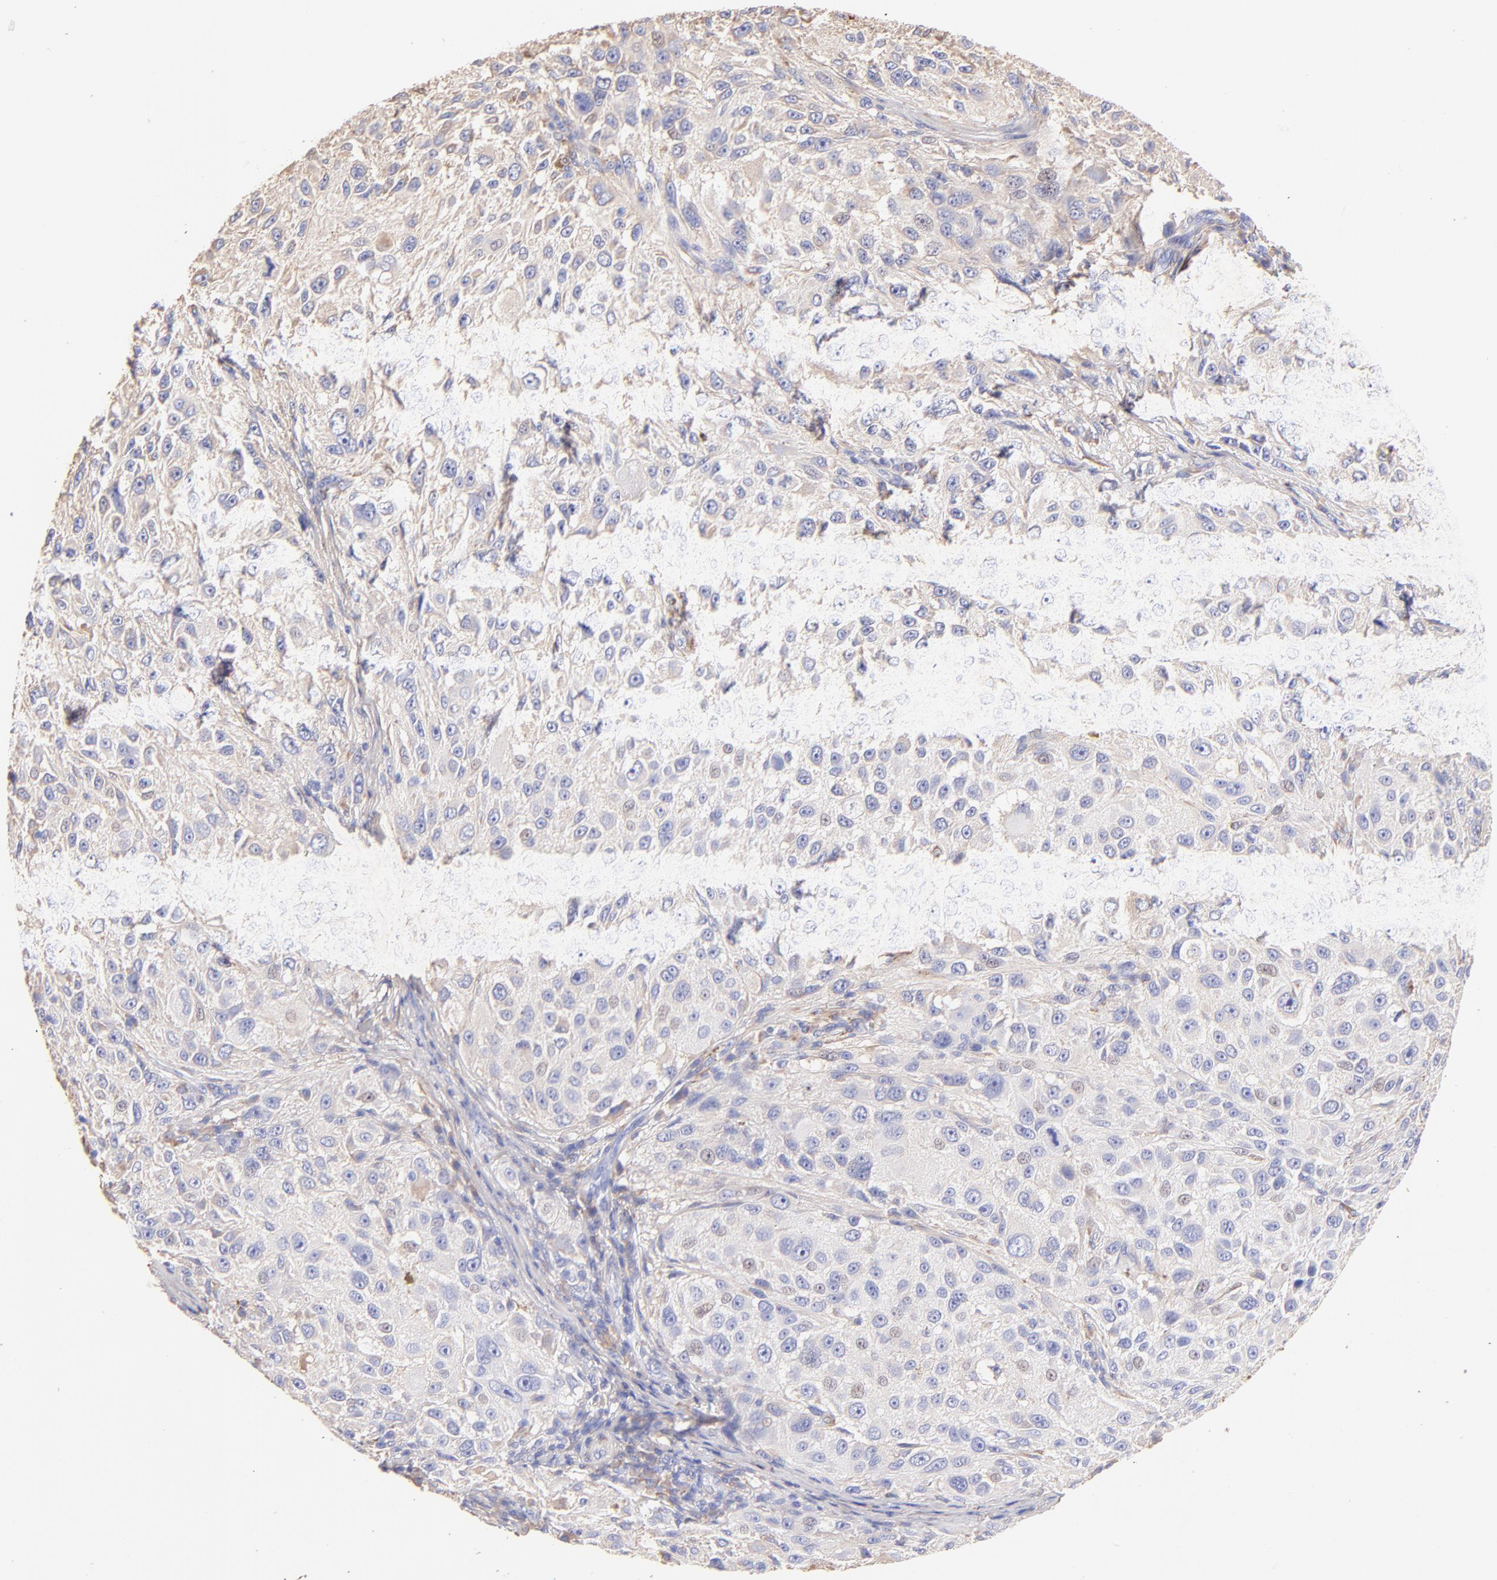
{"staining": {"intensity": "weak", "quantity": "<25%", "location": "cytoplasmic/membranous"}, "tissue": "melanoma", "cell_type": "Tumor cells", "image_type": "cancer", "snomed": [{"axis": "morphology", "description": "Necrosis, NOS"}, {"axis": "morphology", "description": "Malignant melanoma, NOS"}, {"axis": "topography", "description": "Skin"}], "caption": "Melanoma was stained to show a protein in brown. There is no significant staining in tumor cells.", "gene": "BGN", "patient": {"sex": "female", "age": 87}}